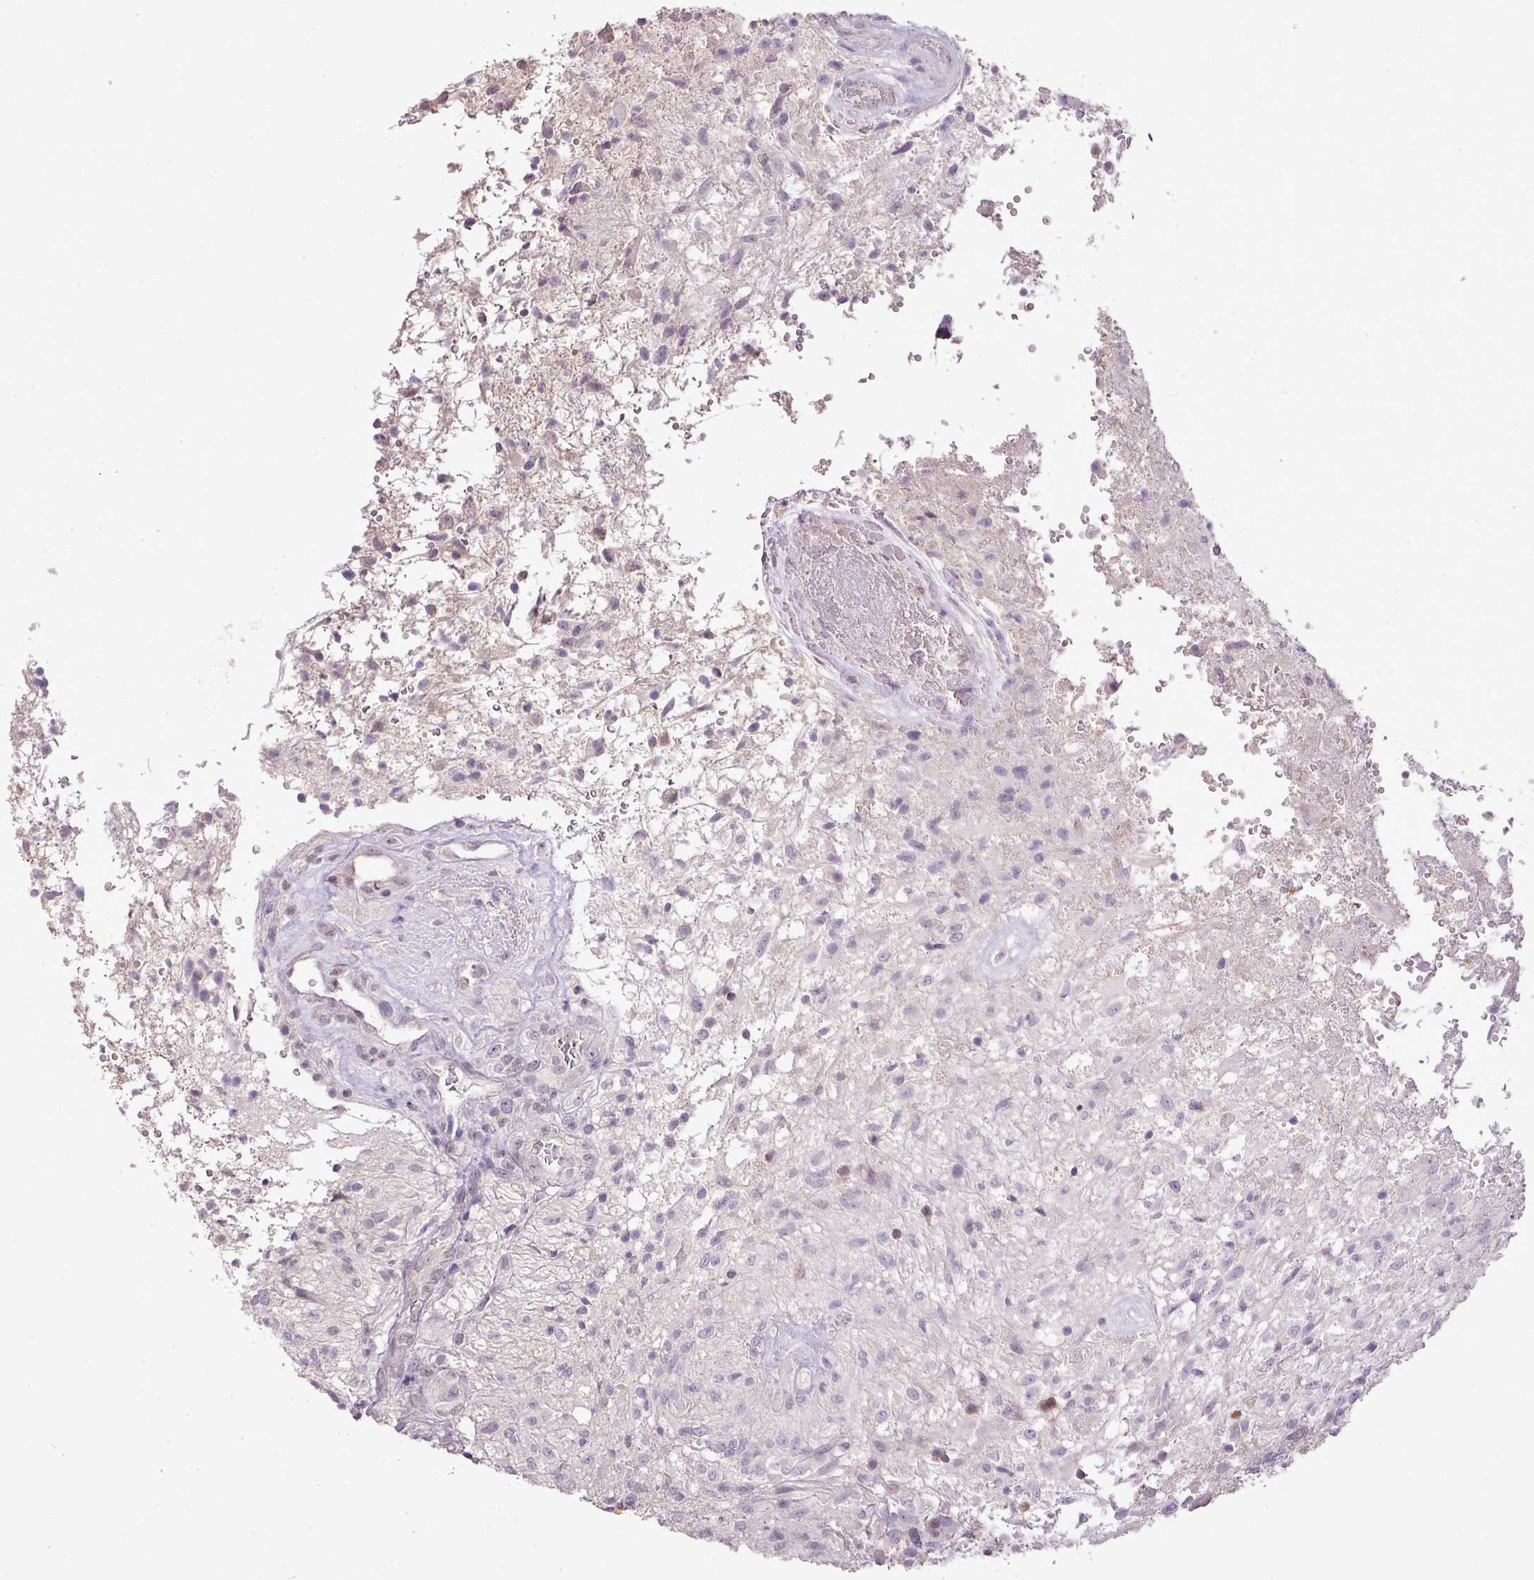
{"staining": {"intensity": "negative", "quantity": "none", "location": "none"}, "tissue": "glioma", "cell_type": "Tumor cells", "image_type": "cancer", "snomed": [{"axis": "morphology", "description": "Glioma, malignant, High grade"}, {"axis": "topography", "description": "Brain"}], "caption": "Malignant high-grade glioma was stained to show a protein in brown. There is no significant positivity in tumor cells. (DAB (3,3'-diaminobenzidine) immunohistochemistry, high magnification).", "gene": "LY9", "patient": {"sex": "male", "age": 56}}